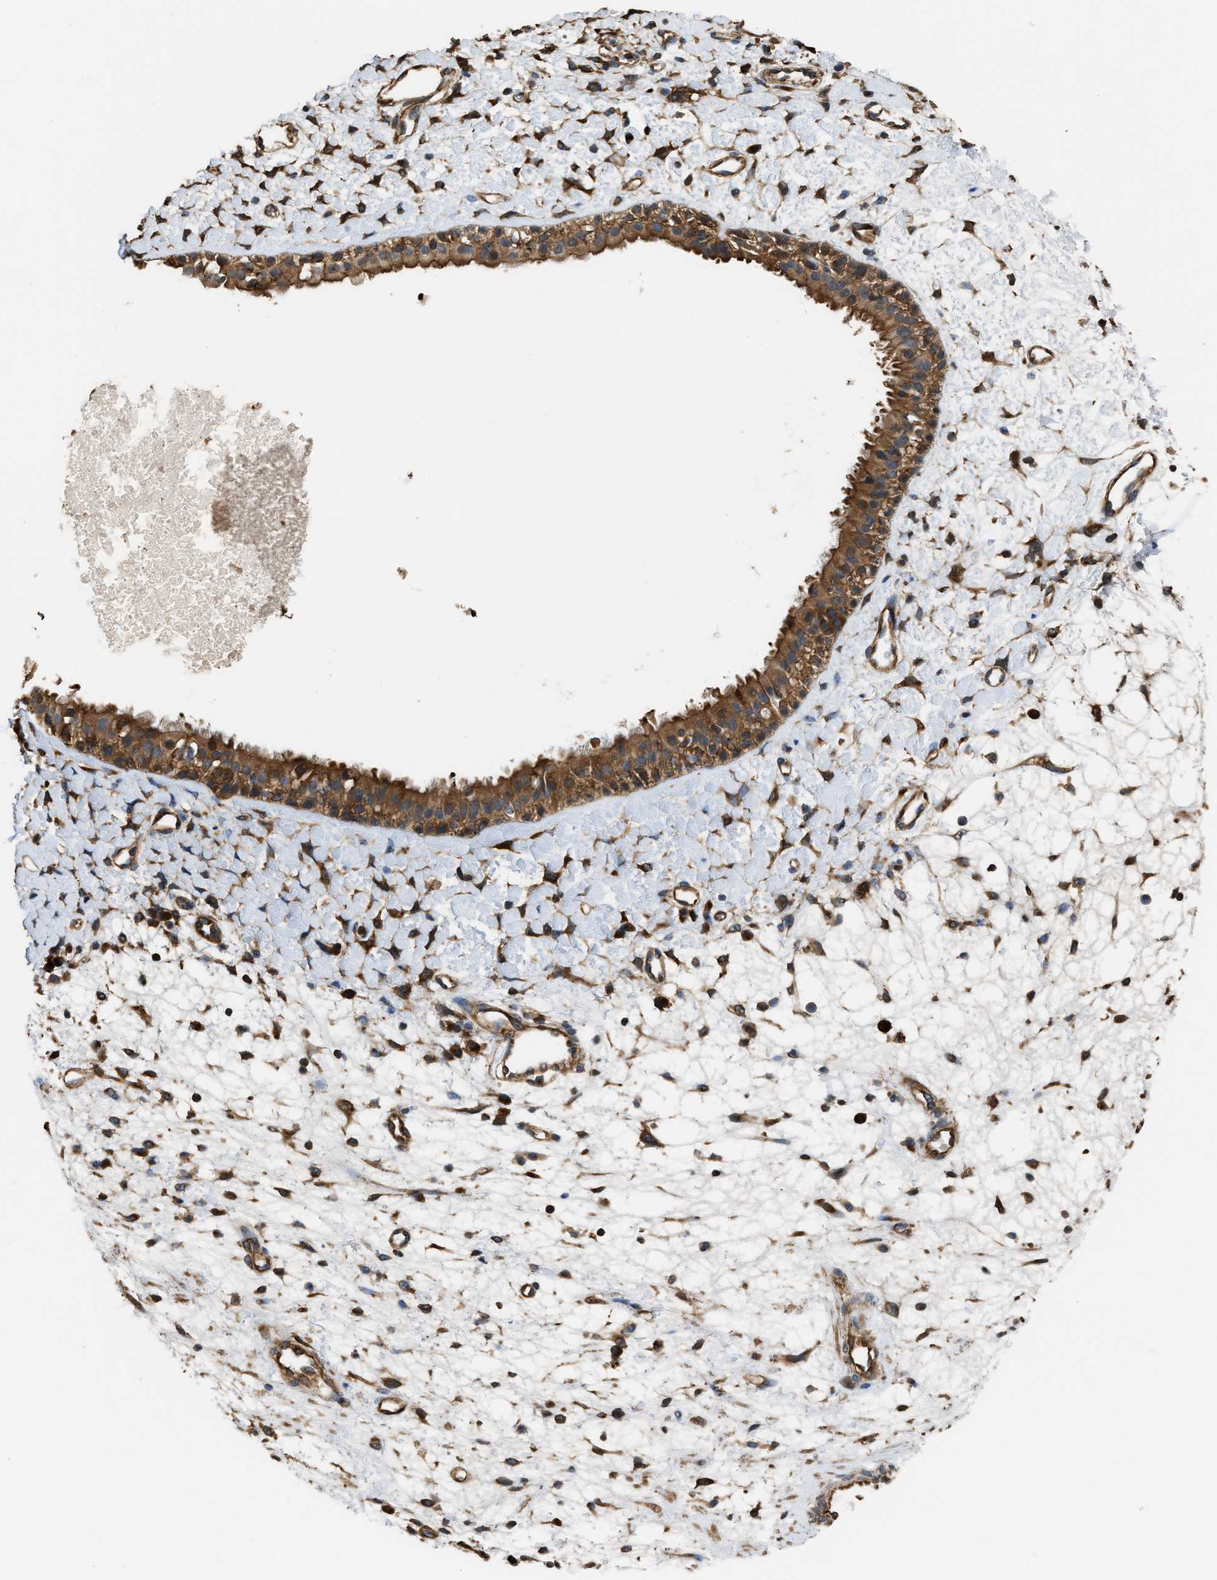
{"staining": {"intensity": "moderate", "quantity": ">75%", "location": "cytoplasmic/membranous"}, "tissue": "nasopharynx", "cell_type": "Respiratory epithelial cells", "image_type": "normal", "snomed": [{"axis": "morphology", "description": "Normal tissue, NOS"}, {"axis": "topography", "description": "Nasopharynx"}], "caption": "Respiratory epithelial cells demonstrate medium levels of moderate cytoplasmic/membranous staining in about >75% of cells in benign human nasopharynx.", "gene": "ATIC", "patient": {"sex": "male", "age": 22}}